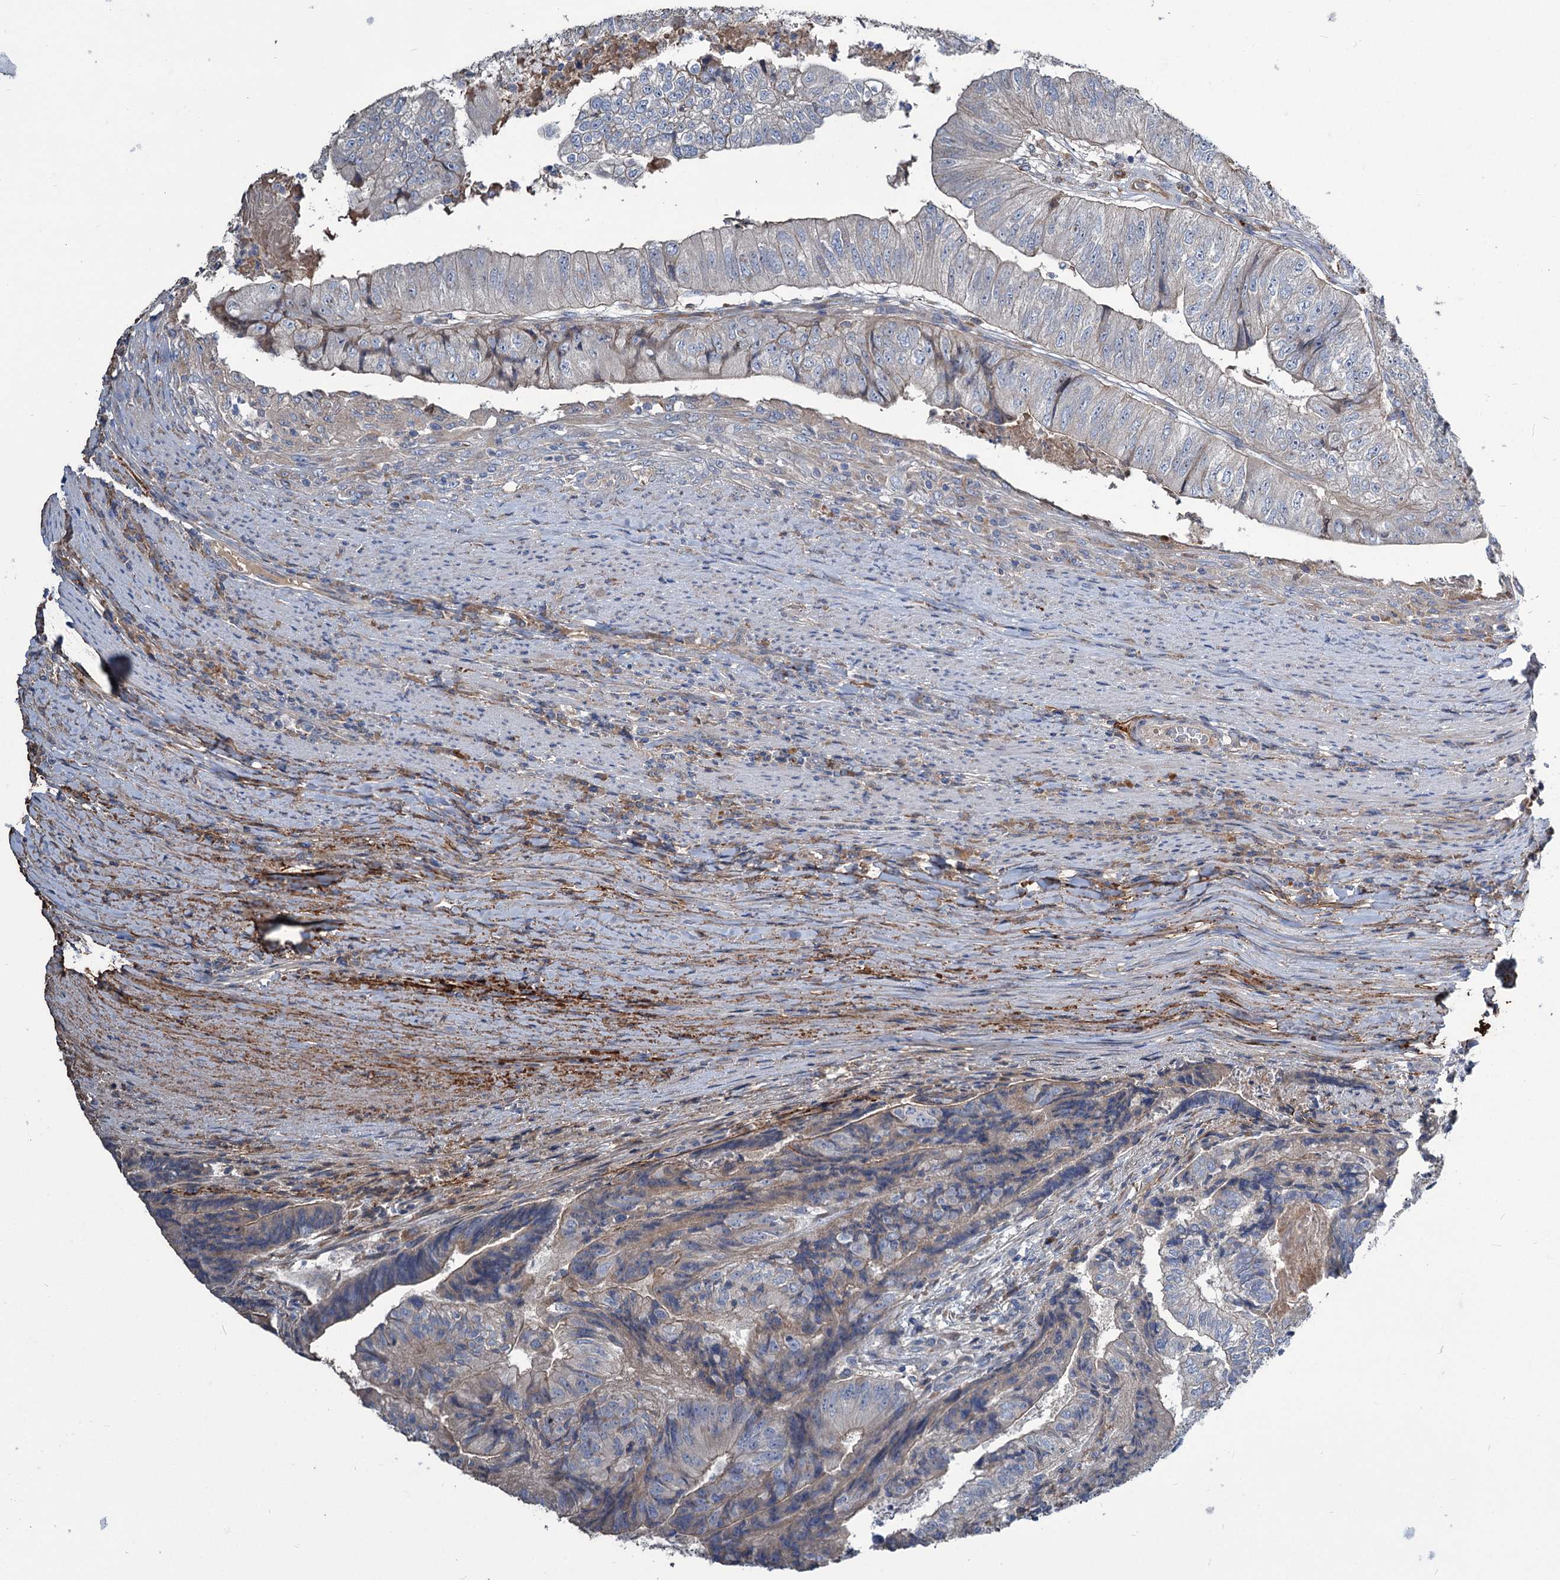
{"staining": {"intensity": "weak", "quantity": "<25%", "location": "cytoplasmic/membranous"}, "tissue": "colorectal cancer", "cell_type": "Tumor cells", "image_type": "cancer", "snomed": [{"axis": "morphology", "description": "Adenocarcinoma, NOS"}, {"axis": "topography", "description": "Colon"}], "caption": "A photomicrograph of colorectal cancer (adenocarcinoma) stained for a protein shows no brown staining in tumor cells.", "gene": "URAD", "patient": {"sex": "female", "age": 67}}